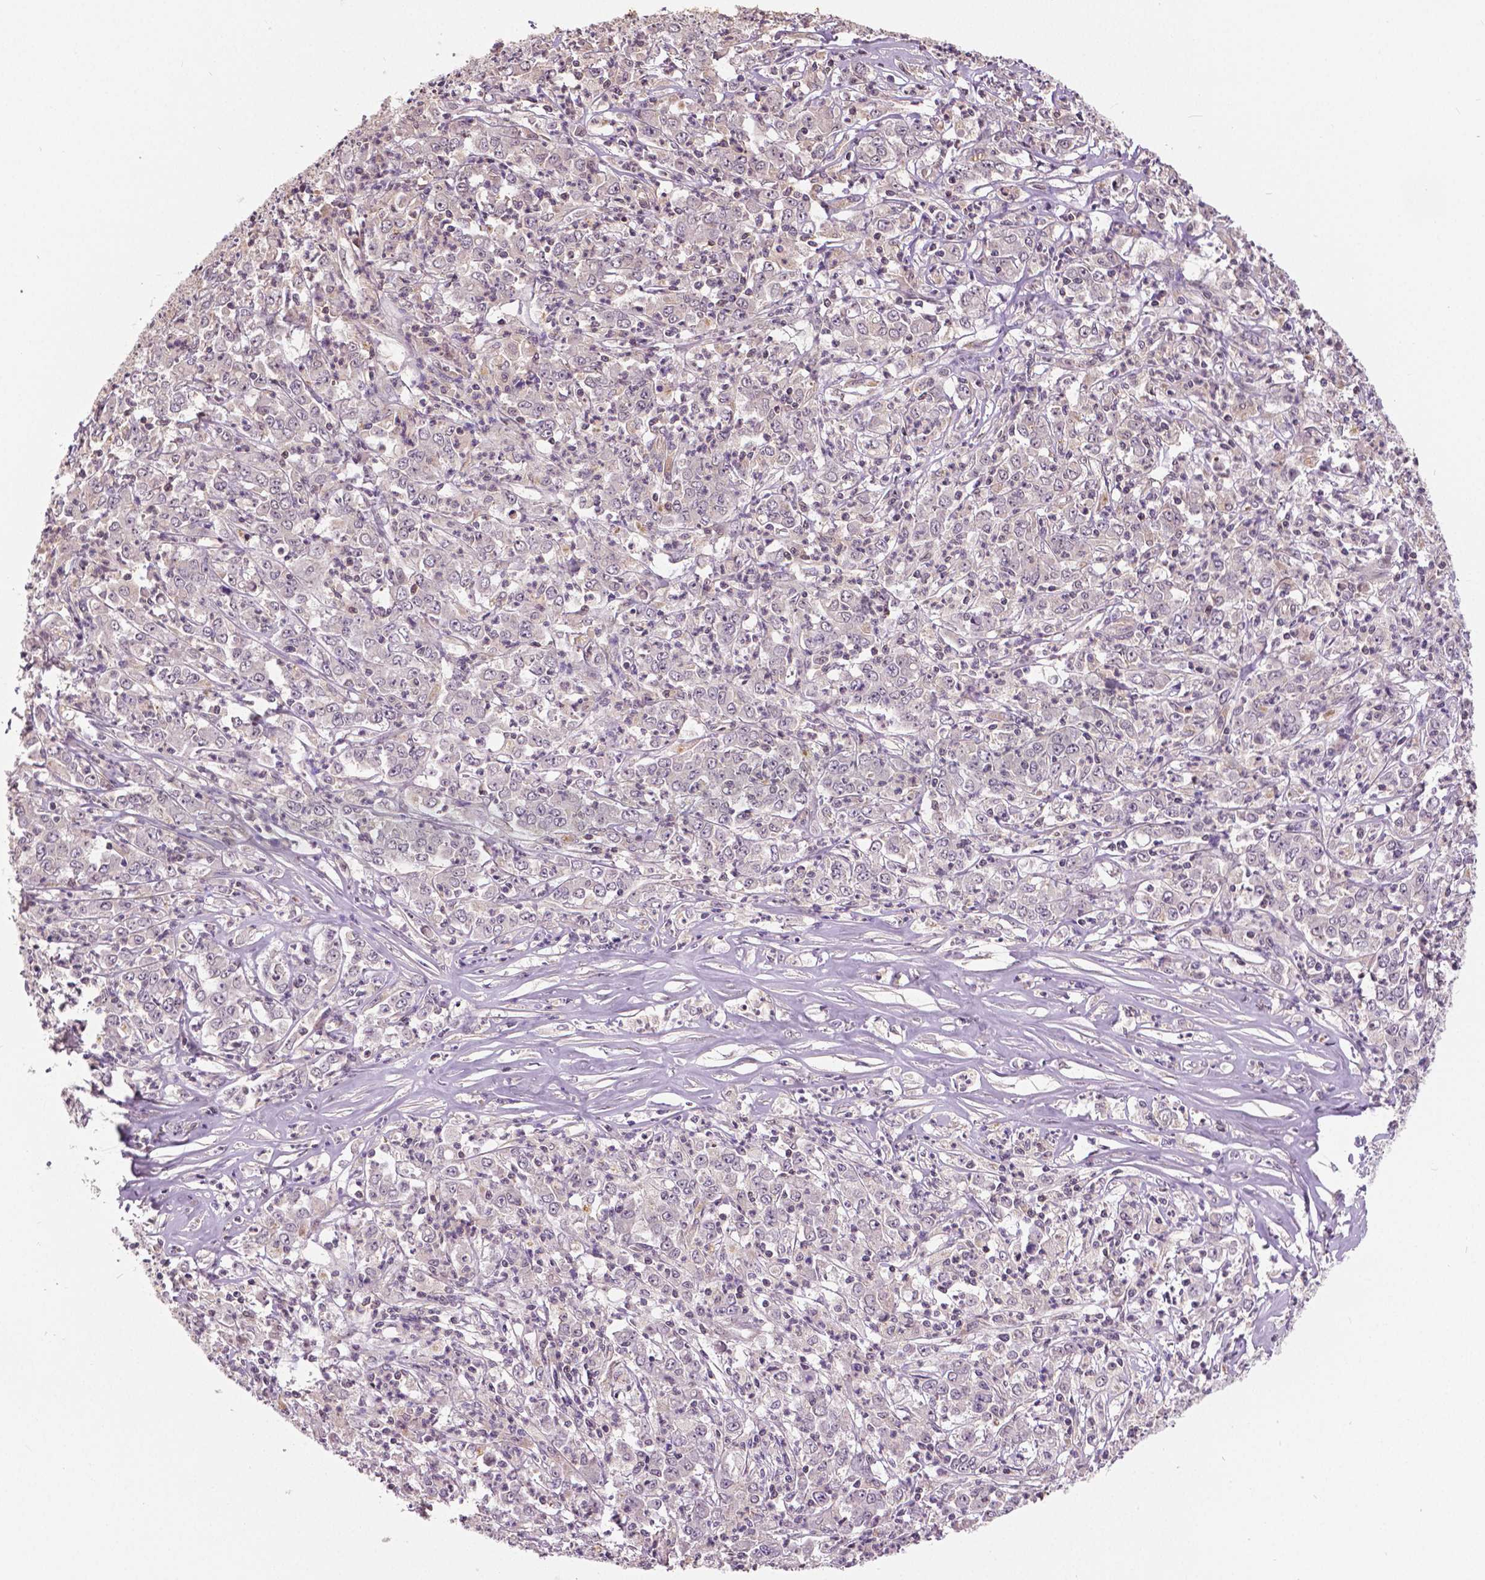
{"staining": {"intensity": "negative", "quantity": "none", "location": "none"}, "tissue": "stomach cancer", "cell_type": "Tumor cells", "image_type": "cancer", "snomed": [{"axis": "morphology", "description": "Adenocarcinoma, NOS"}, {"axis": "topography", "description": "Stomach, lower"}], "caption": "A histopathology image of adenocarcinoma (stomach) stained for a protein displays no brown staining in tumor cells.", "gene": "ANXA13", "patient": {"sex": "female", "age": 71}}